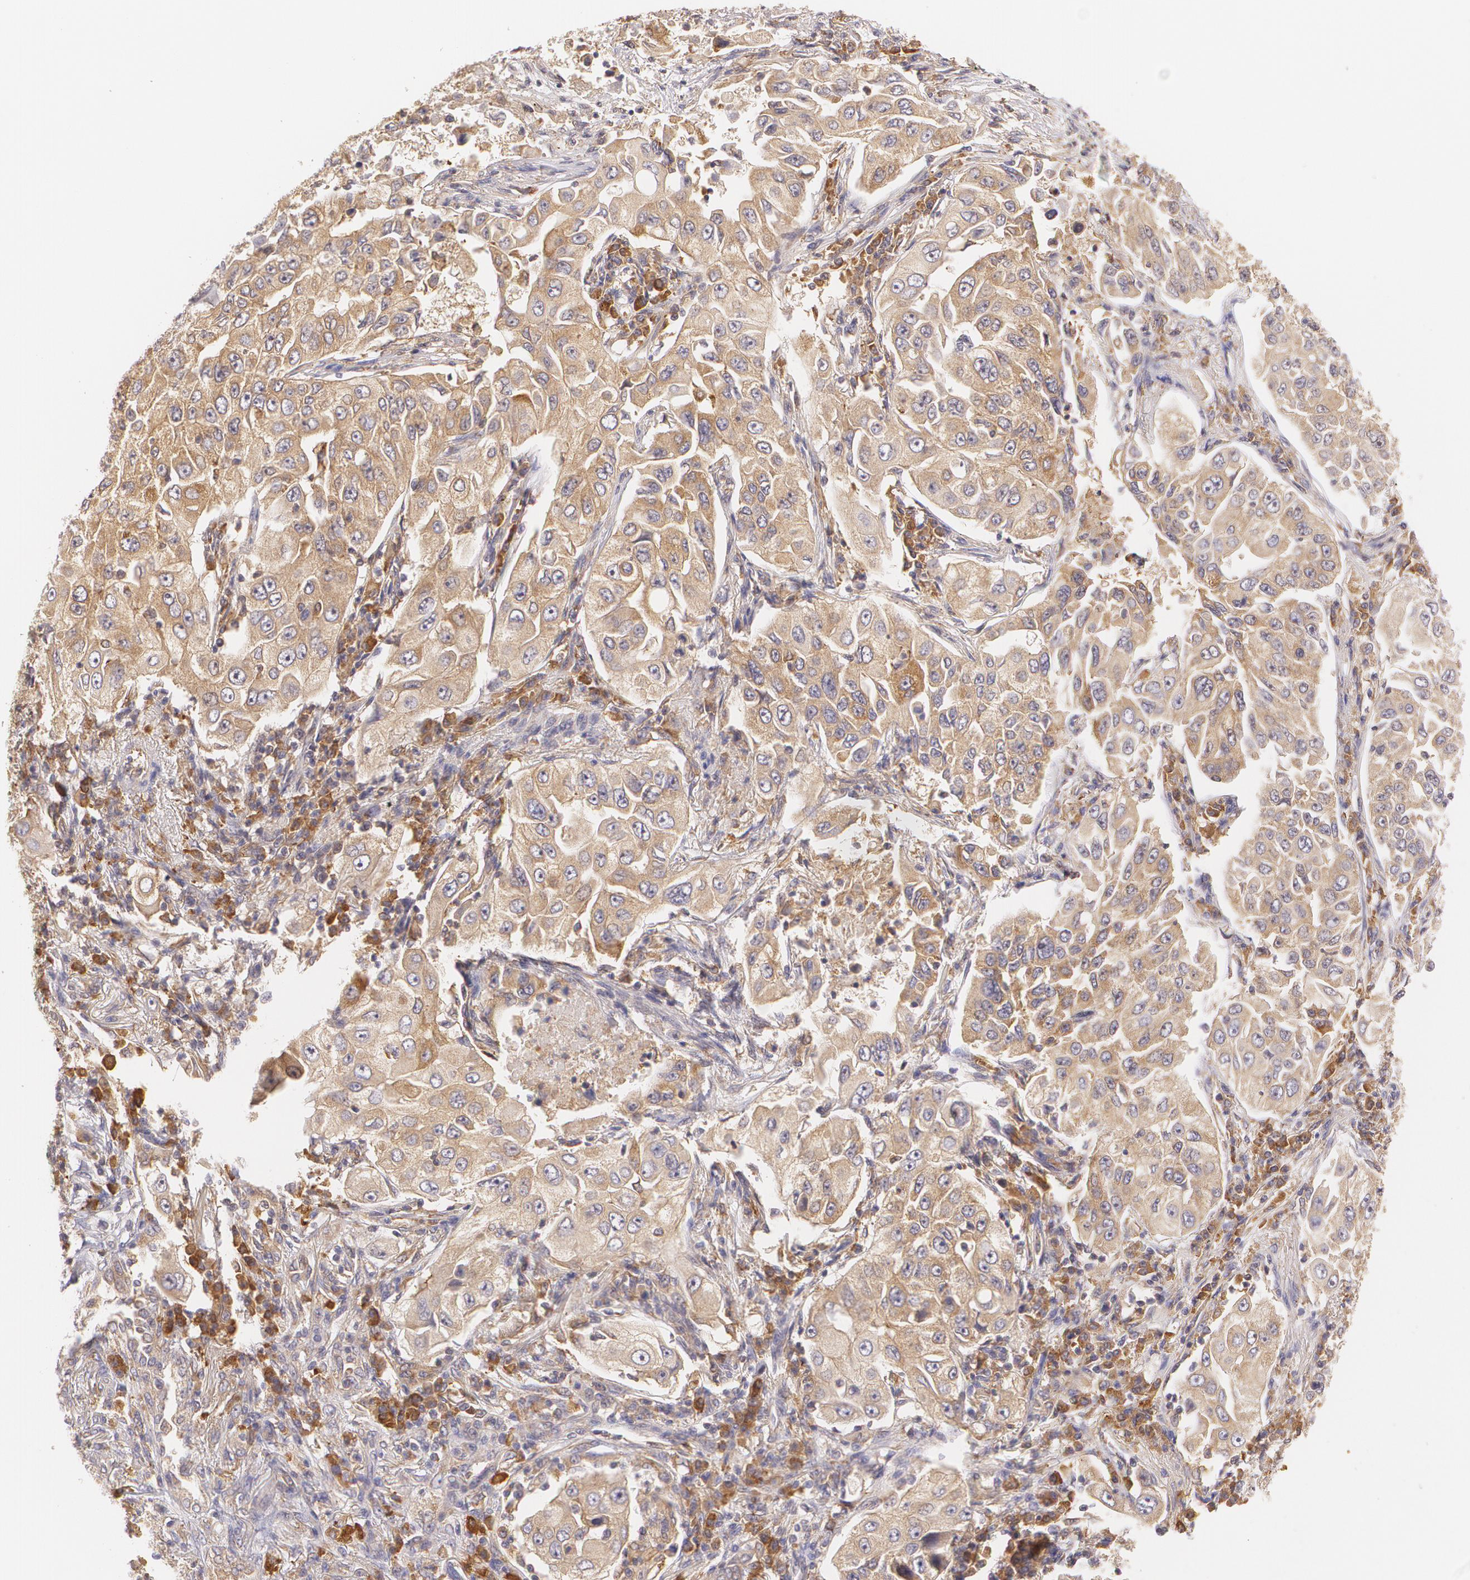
{"staining": {"intensity": "moderate", "quantity": ">75%", "location": "cytoplasmic/membranous"}, "tissue": "lung cancer", "cell_type": "Tumor cells", "image_type": "cancer", "snomed": [{"axis": "morphology", "description": "Adenocarcinoma, NOS"}, {"axis": "topography", "description": "Lung"}], "caption": "A brown stain shows moderate cytoplasmic/membranous expression of a protein in human lung cancer tumor cells. The staining was performed using DAB to visualize the protein expression in brown, while the nuclei were stained in blue with hematoxylin (Magnification: 20x).", "gene": "CCL17", "patient": {"sex": "male", "age": 84}}